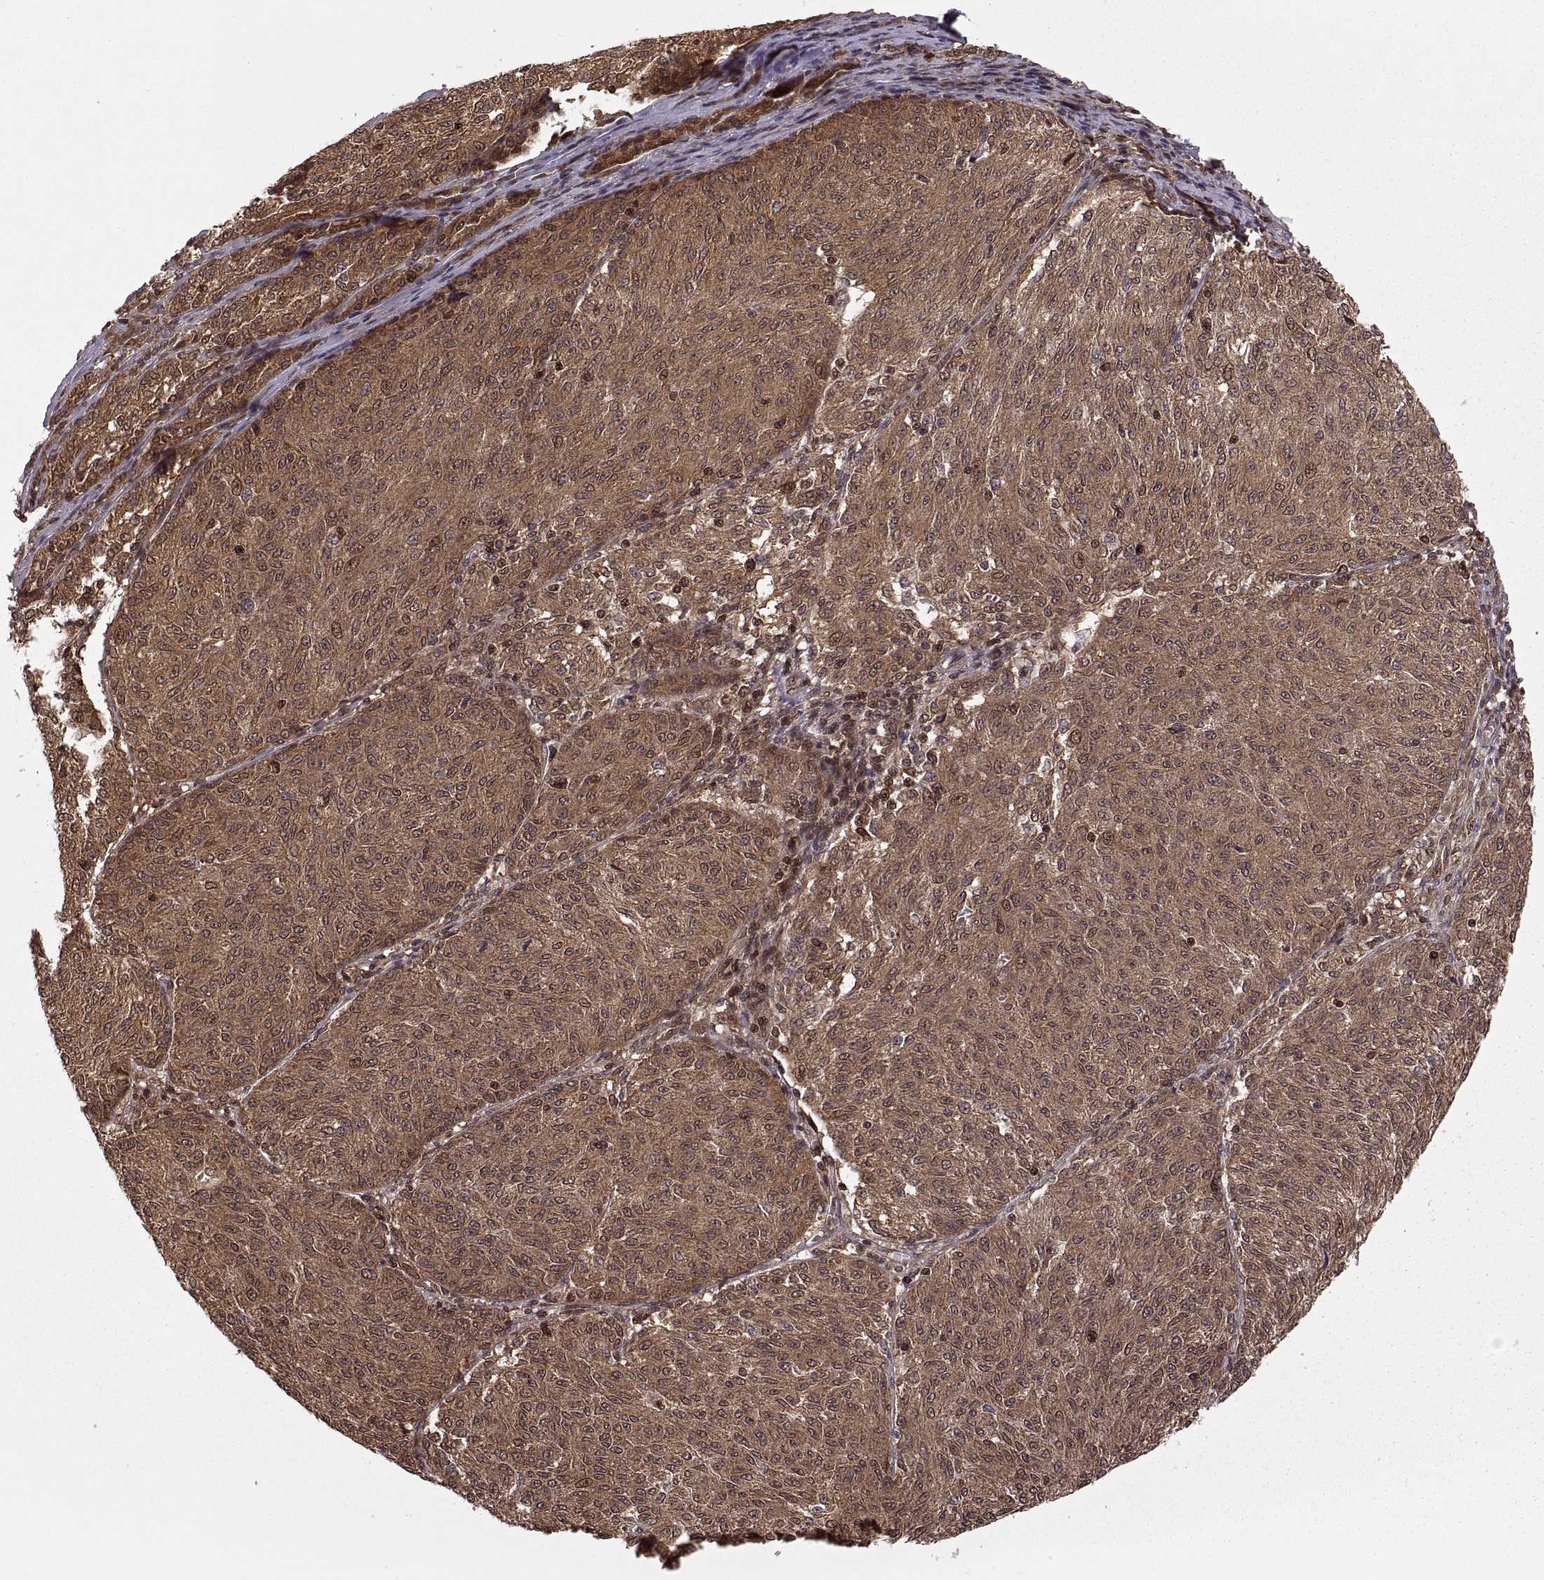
{"staining": {"intensity": "strong", "quantity": ">75%", "location": "cytoplasmic/membranous"}, "tissue": "melanoma", "cell_type": "Tumor cells", "image_type": "cancer", "snomed": [{"axis": "morphology", "description": "Malignant melanoma, NOS"}, {"axis": "topography", "description": "Skin"}], "caption": "Melanoma stained with DAB immunohistochemistry (IHC) displays high levels of strong cytoplasmic/membranous positivity in approximately >75% of tumor cells. The protein of interest is shown in brown color, while the nuclei are stained blue.", "gene": "DEDD", "patient": {"sex": "female", "age": 72}}